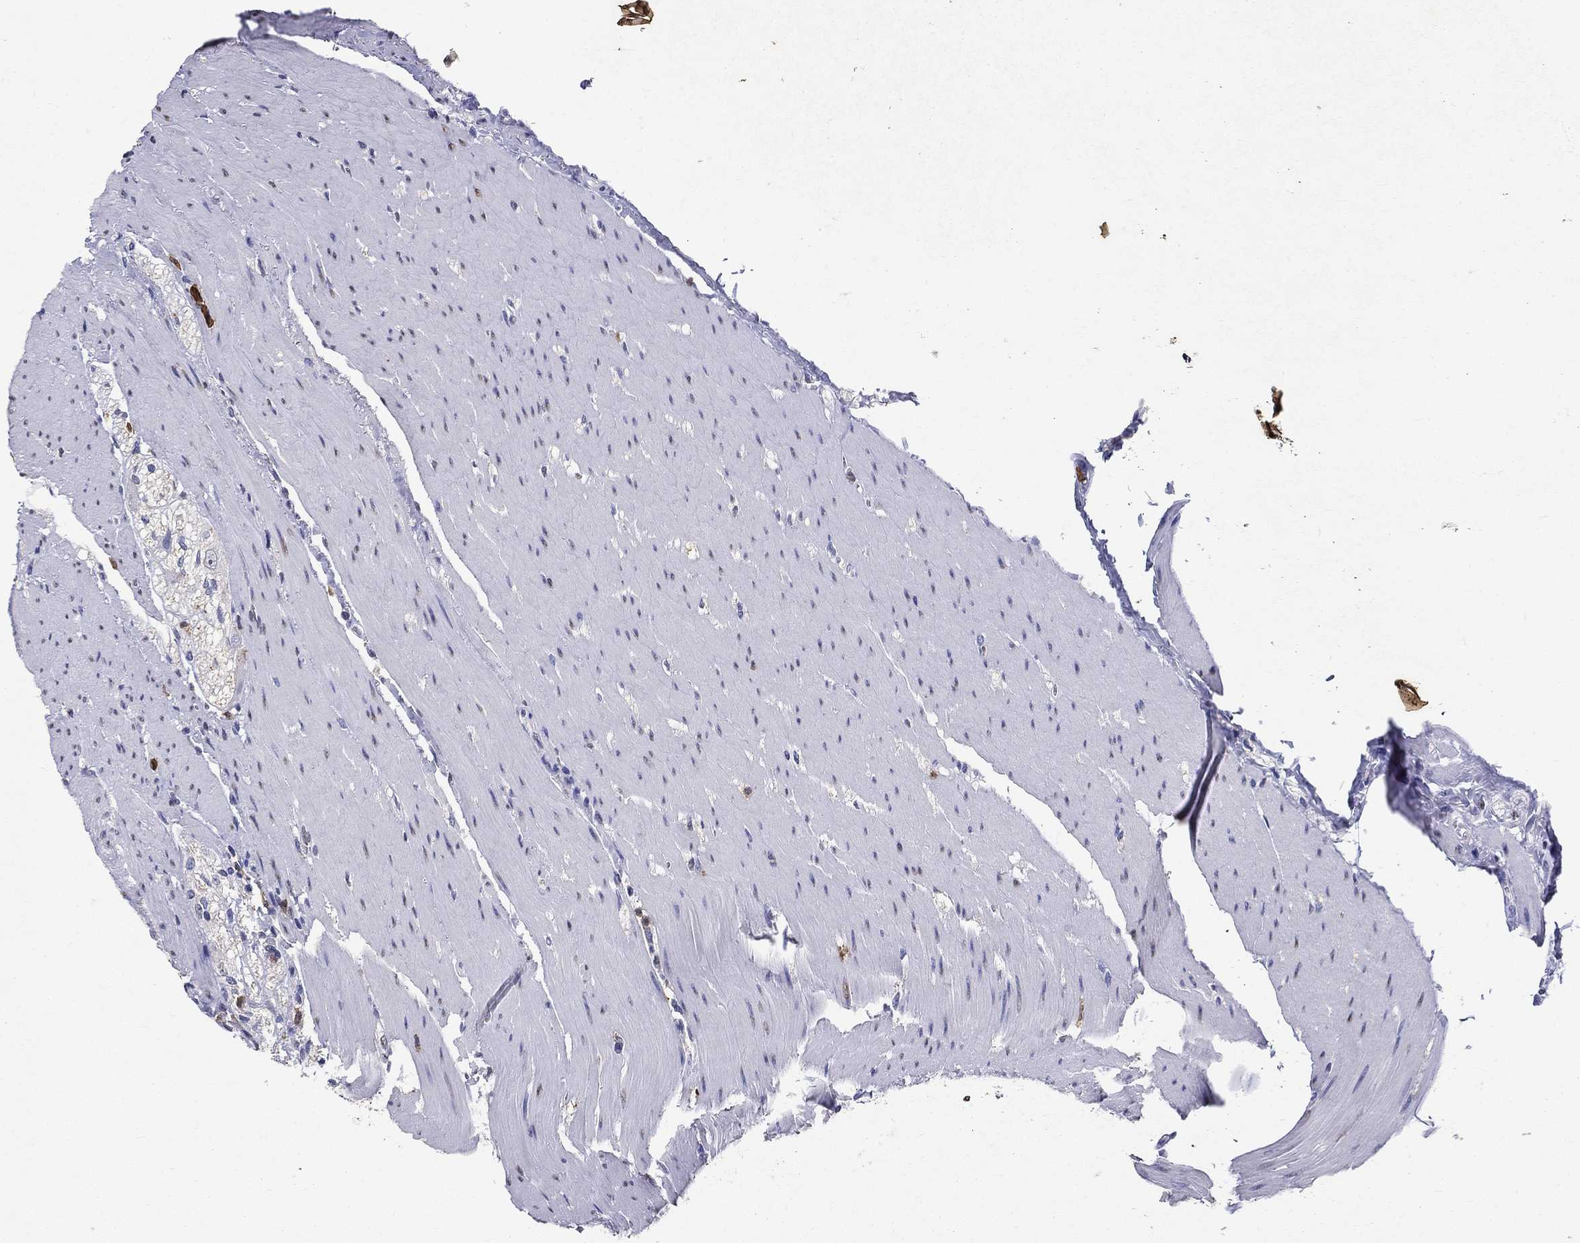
{"staining": {"intensity": "negative", "quantity": "none", "location": "none"}, "tissue": "colon", "cell_type": "Endothelial cells", "image_type": "normal", "snomed": [{"axis": "morphology", "description": "Normal tissue, NOS"}, {"axis": "topography", "description": "Colon"}], "caption": "A high-resolution image shows IHC staining of benign colon, which reveals no significant positivity in endothelial cells.", "gene": "IGSF8", "patient": {"sex": "female", "age": 65}}